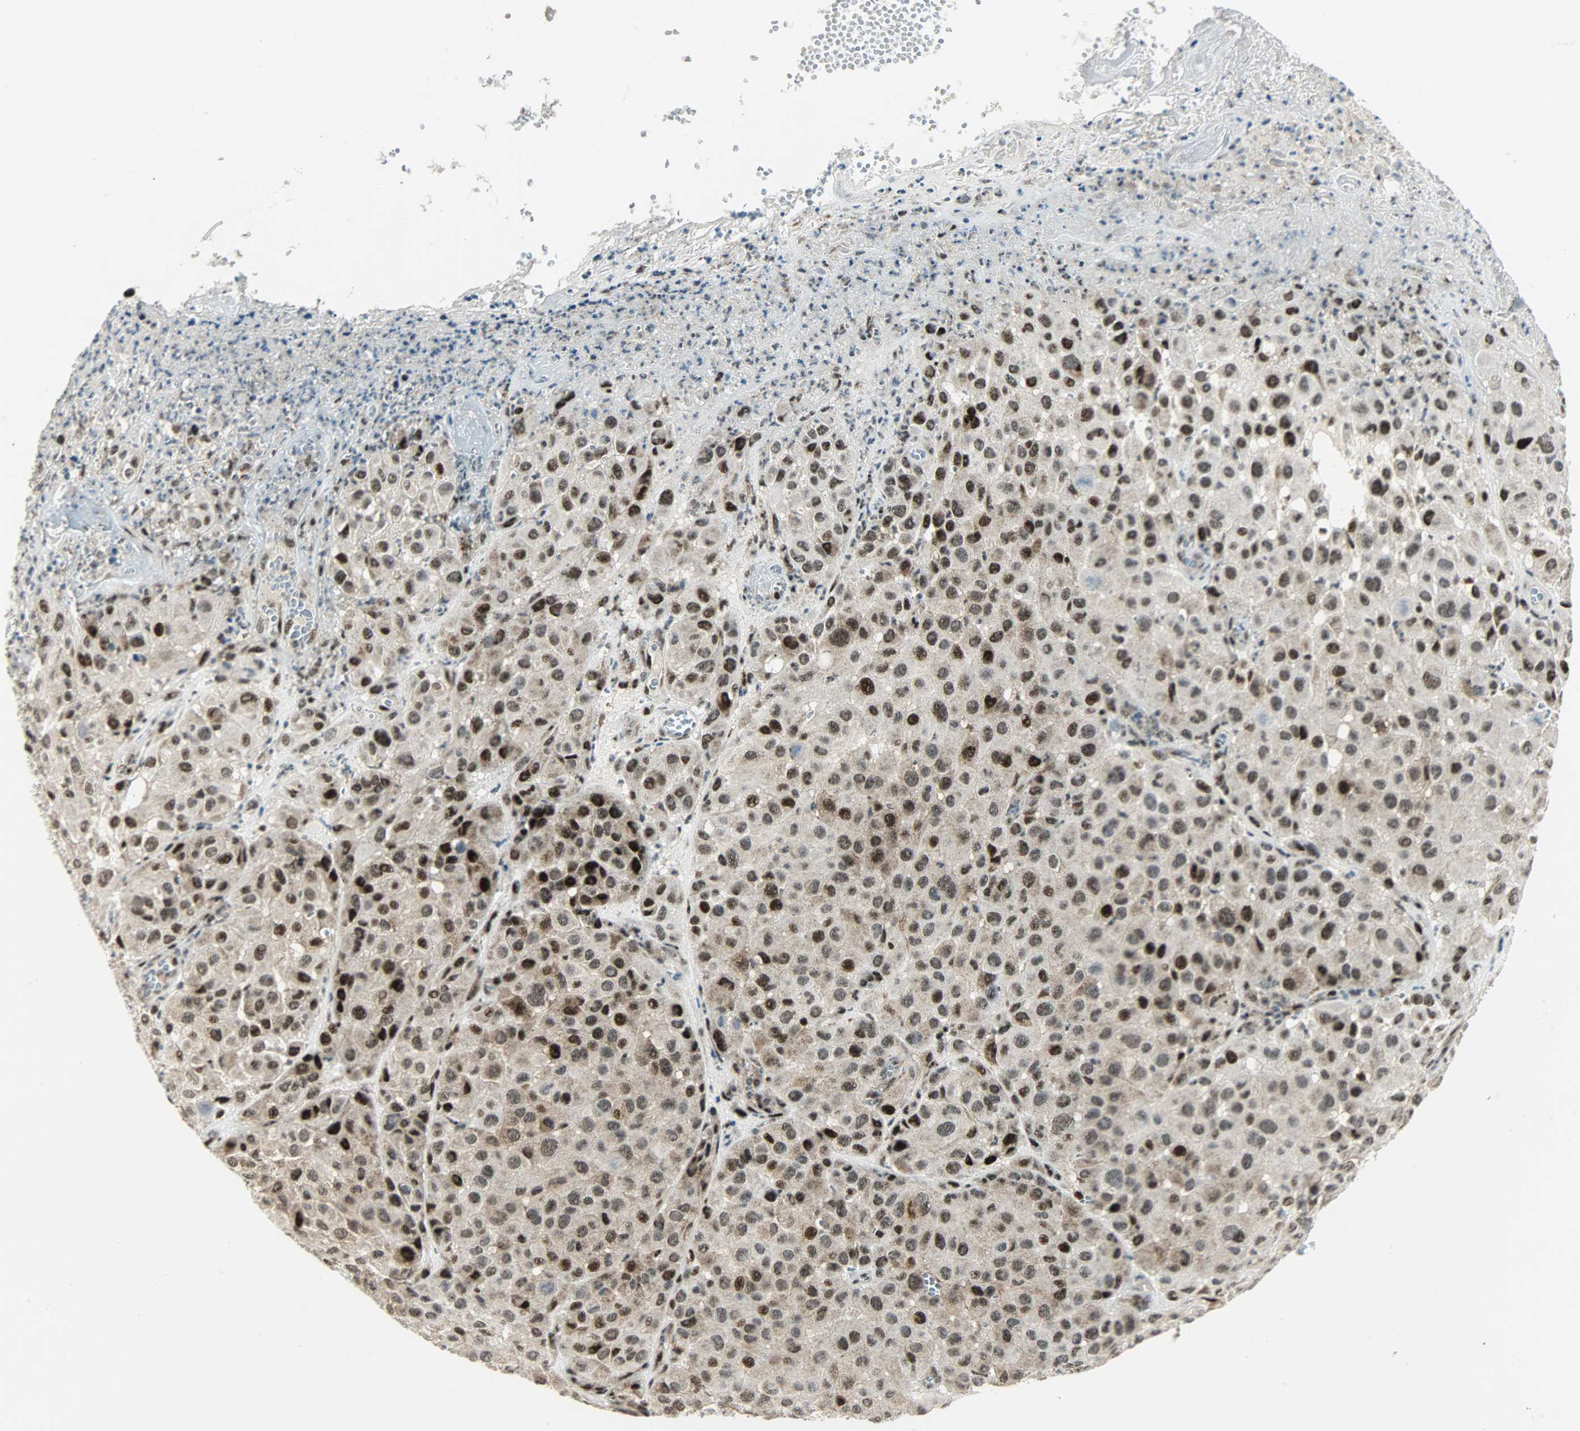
{"staining": {"intensity": "weak", "quantity": ">75%", "location": "cytoplasmic/membranous,nuclear"}, "tissue": "melanoma", "cell_type": "Tumor cells", "image_type": "cancer", "snomed": [{"axis": "morphology", "description": "Malignant melanoma, NOS"}, {"axis": "topography", "description": "Skin"}], "caption": "Tumor cells show low levels of weak cytoplasmic/membranous and nuclear staining in about >75% of cells in human malignant melanoma.", "gene": "IL15", "patient": {"sex": "female", "age": 21}}